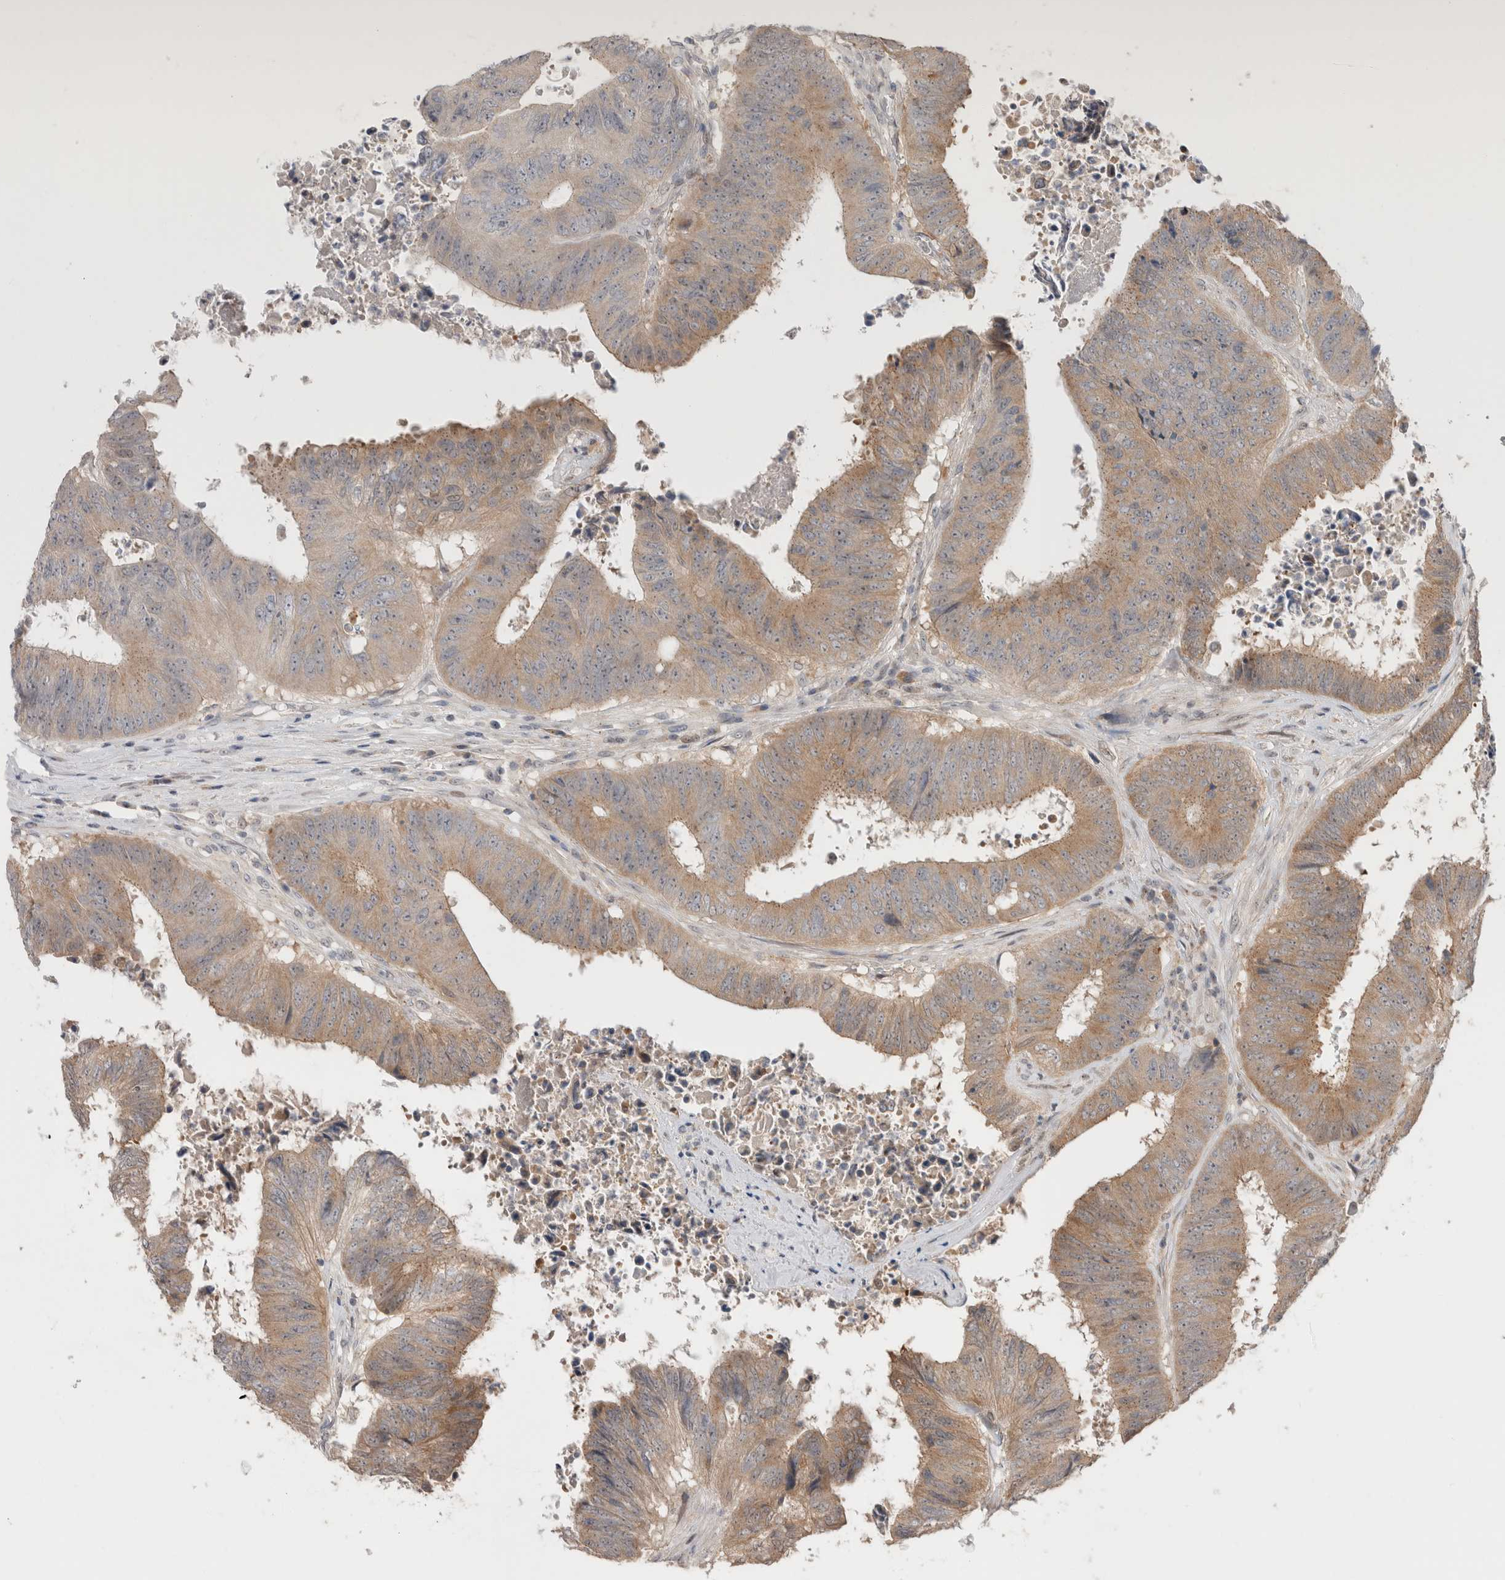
{"staining": {"intensity": "weak", "quantity": ">75%", "location": "cytoplasmic/membranous"}, "tissue": "colorectal cancer", "cell_type": "Tumor cells", "image_type": "cancer", "snomed": [{"axis": "morphology", "description": "Adenocarcinoma, NOS"}, {"axis": "topography", "description": "Rectum"}], "caption": "Weak cytoplasmic/membranous protein staining is present in approximately >75% of tumor cells in colorectal cancer. (DAB (3,3'-diaminobenzidine) = brown stain, brightfield microscopy at high magnification).", "gene": "SLC29A1", "patient": {"sex": "male", "age": 72}}